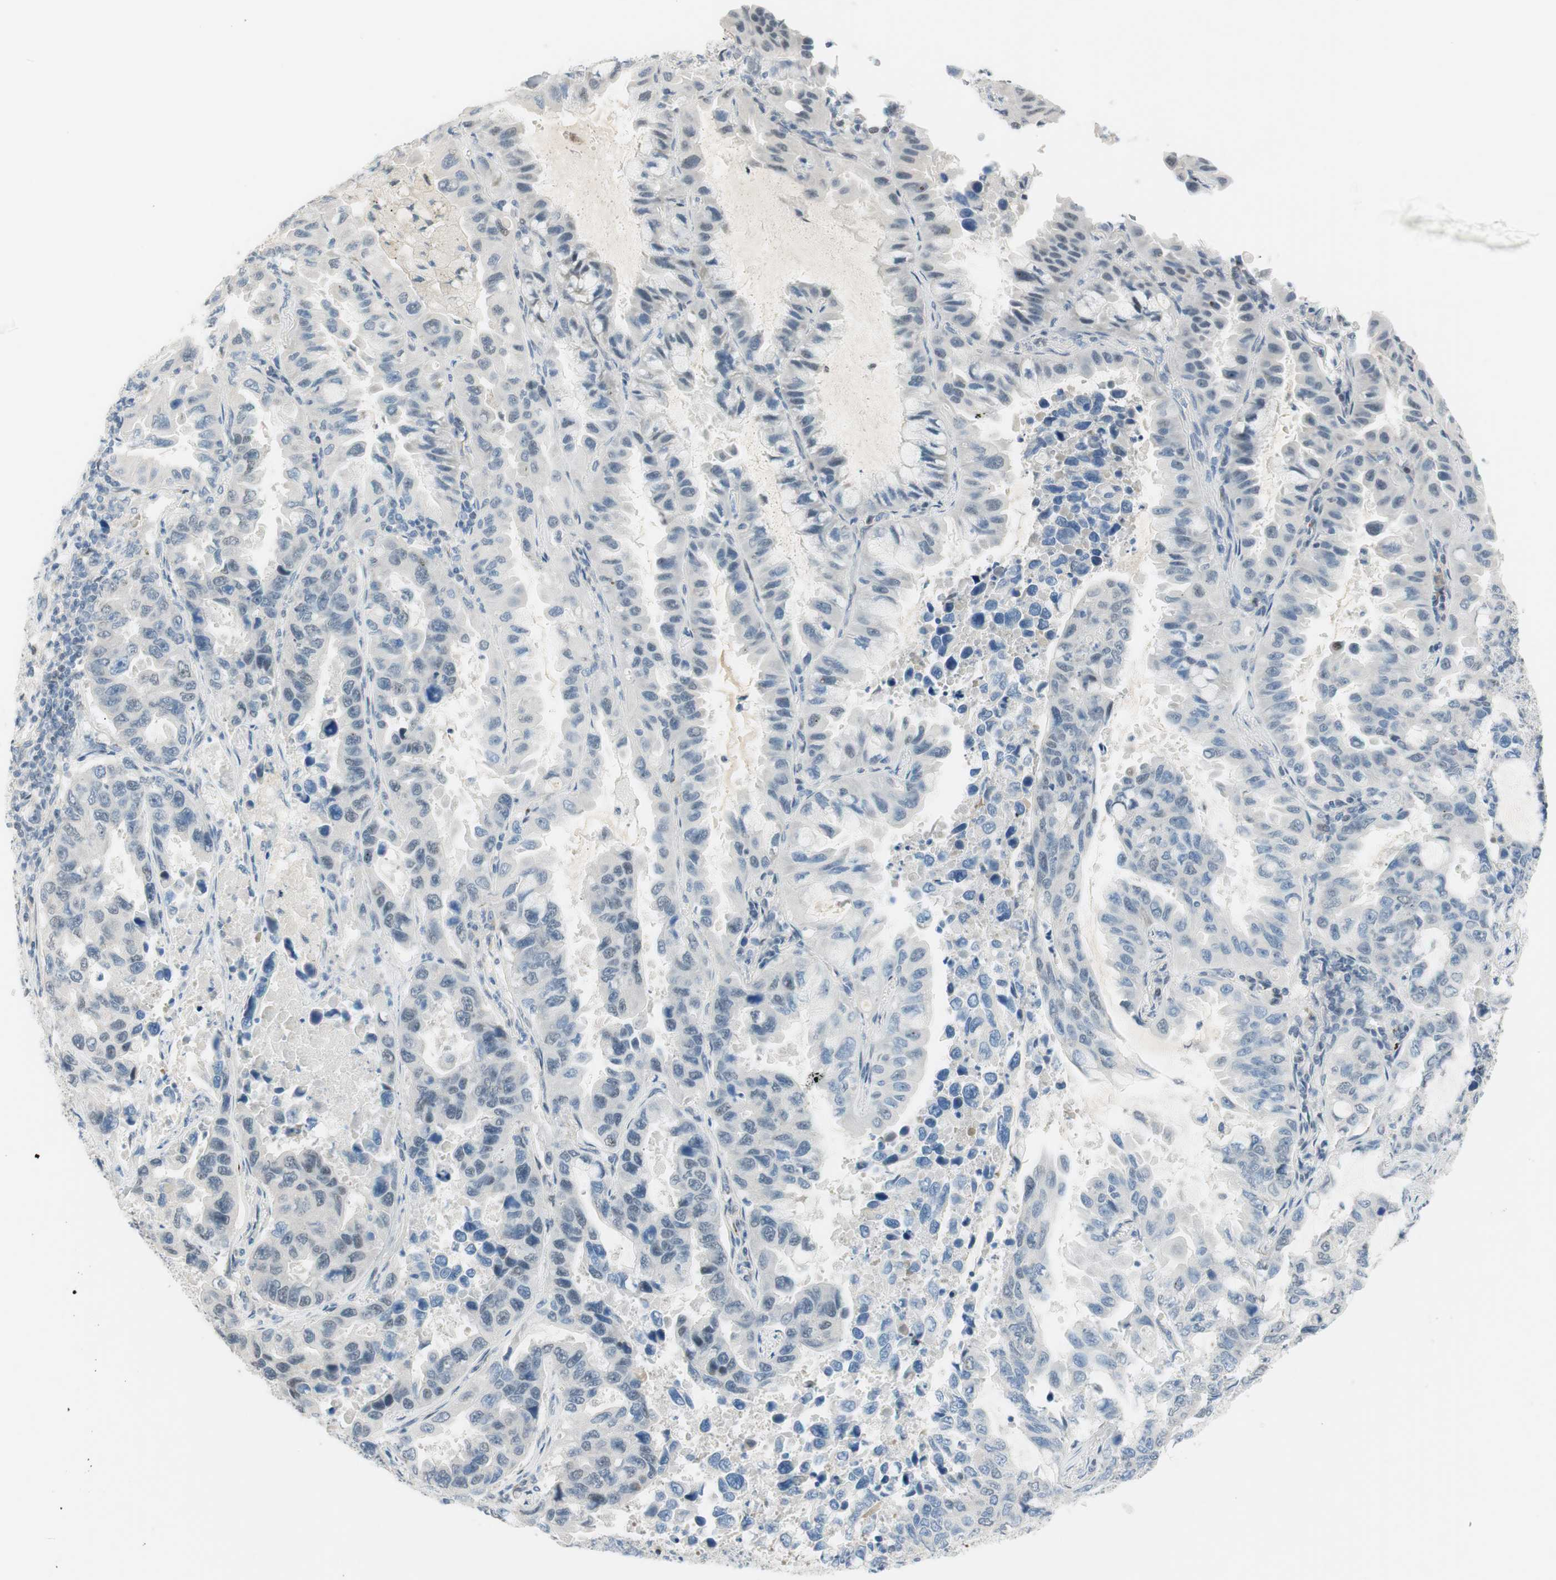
{"staining": {"intensity": "negative", "quantity": "none", "location": "none"}, "tissue": "lung cancer", "cell_type": "Tumor cells", "image_type": "cancer", "snomed": [{"axis": "morphology", "description": "Adenocarcinoma, NOS"}, {"axis": "topography", "description": "Lung"}], "caption": "This micrograph is of lung adenocarcinoma stained with immunohistochemistry to label a protein in brown with the nuclei are counter-stained blue. There is no expression in tumor cells.", "gene": "B4GALNT1", "patient": {"sex": "male", "age": 64}}